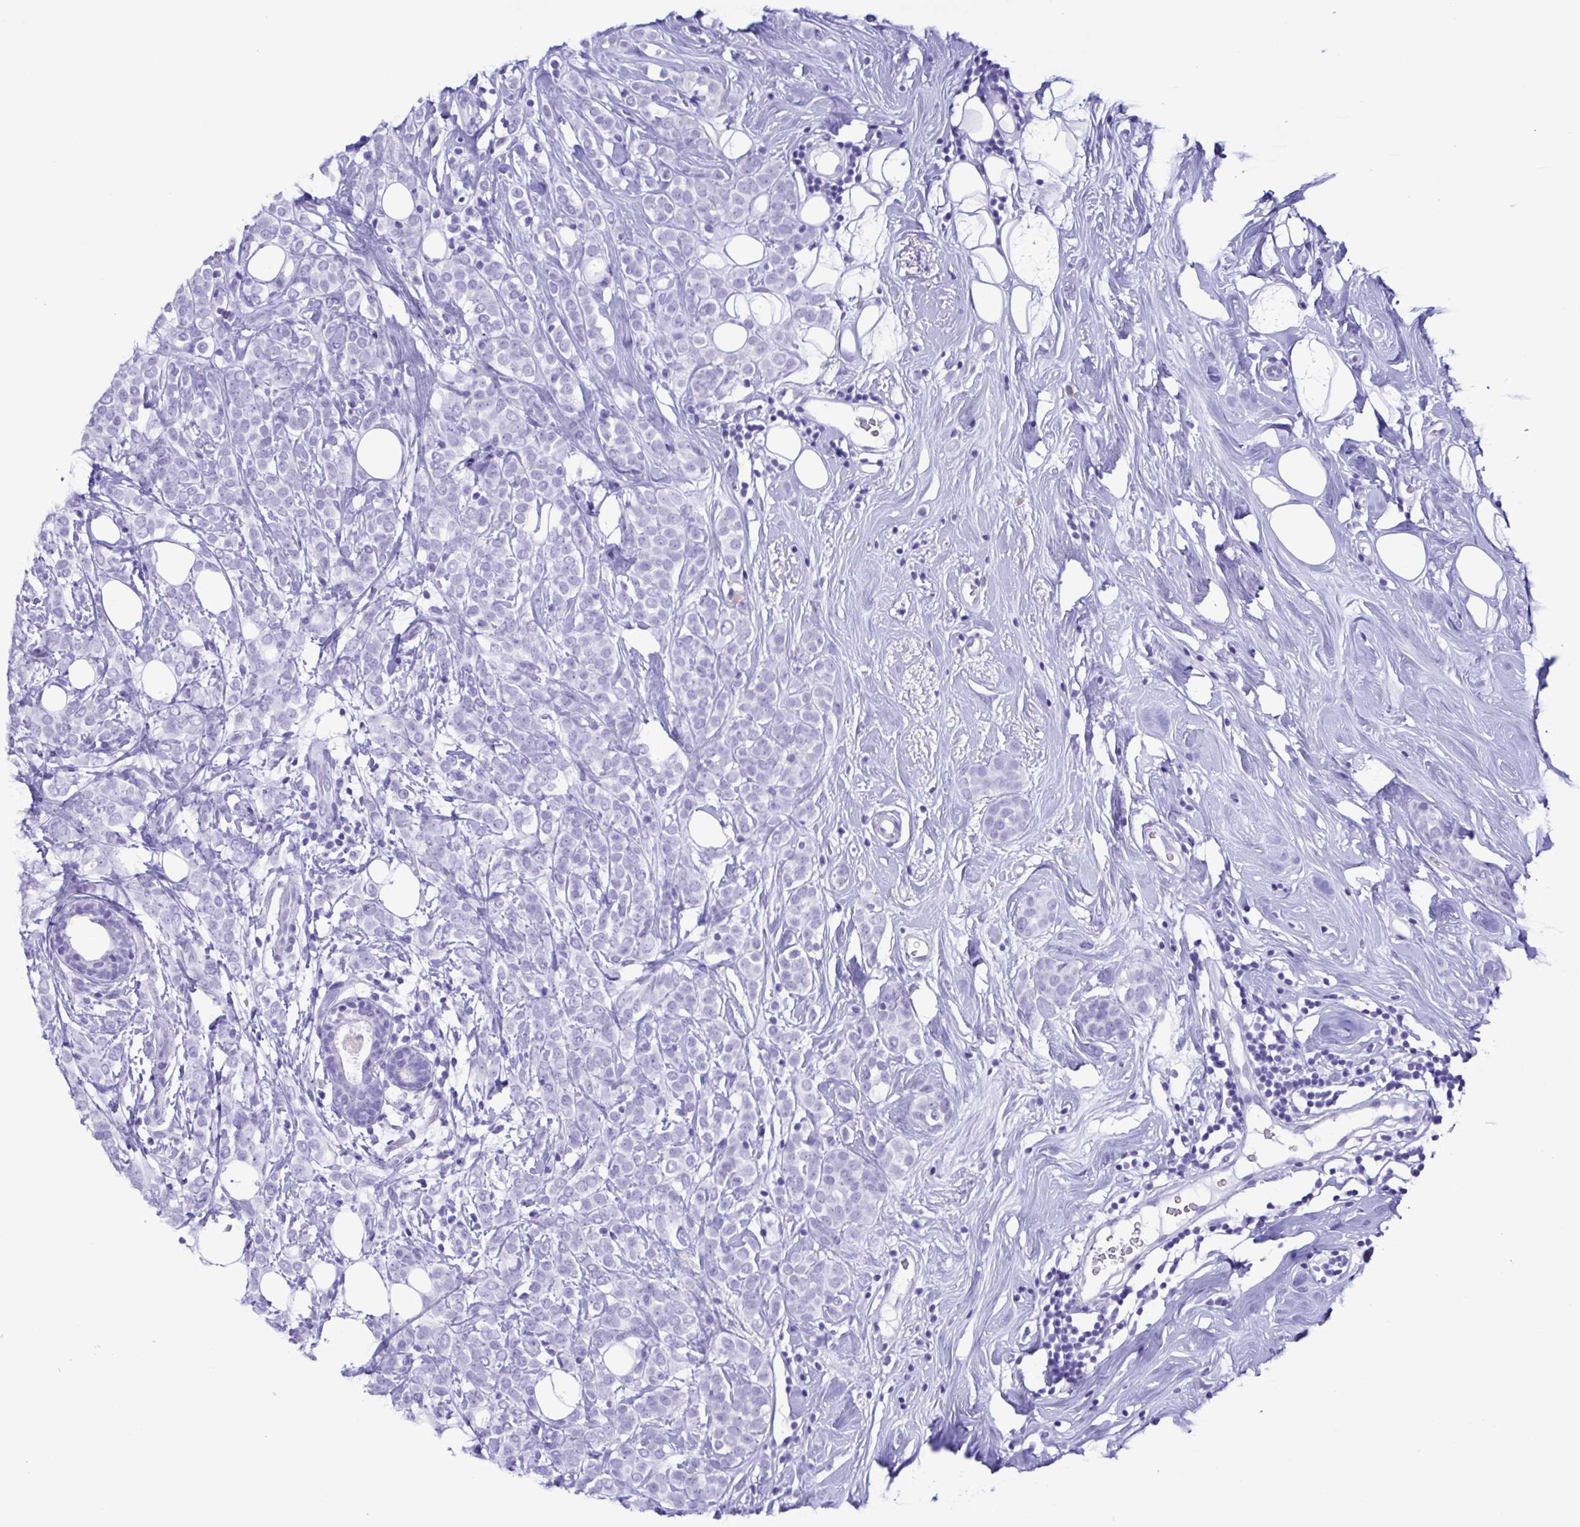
{"staining": {"intensity": "negative", "quantity": "none", "location": "none"}, "tissue": "breast cancer", "cell_type": "Tumor cells", "image_type": "cancer", "snomed": [{"axis": "morphology", "description": "Lobular carcinoma"}, {"axis": "topography", "description": "Breast"}], "caption": "This is a image of IHC staining of lobular carcinoma (breast), which shows no expression in tumor cells.", "gene": "TSPY2", "patient": {"sex": "female", "age": 49}}